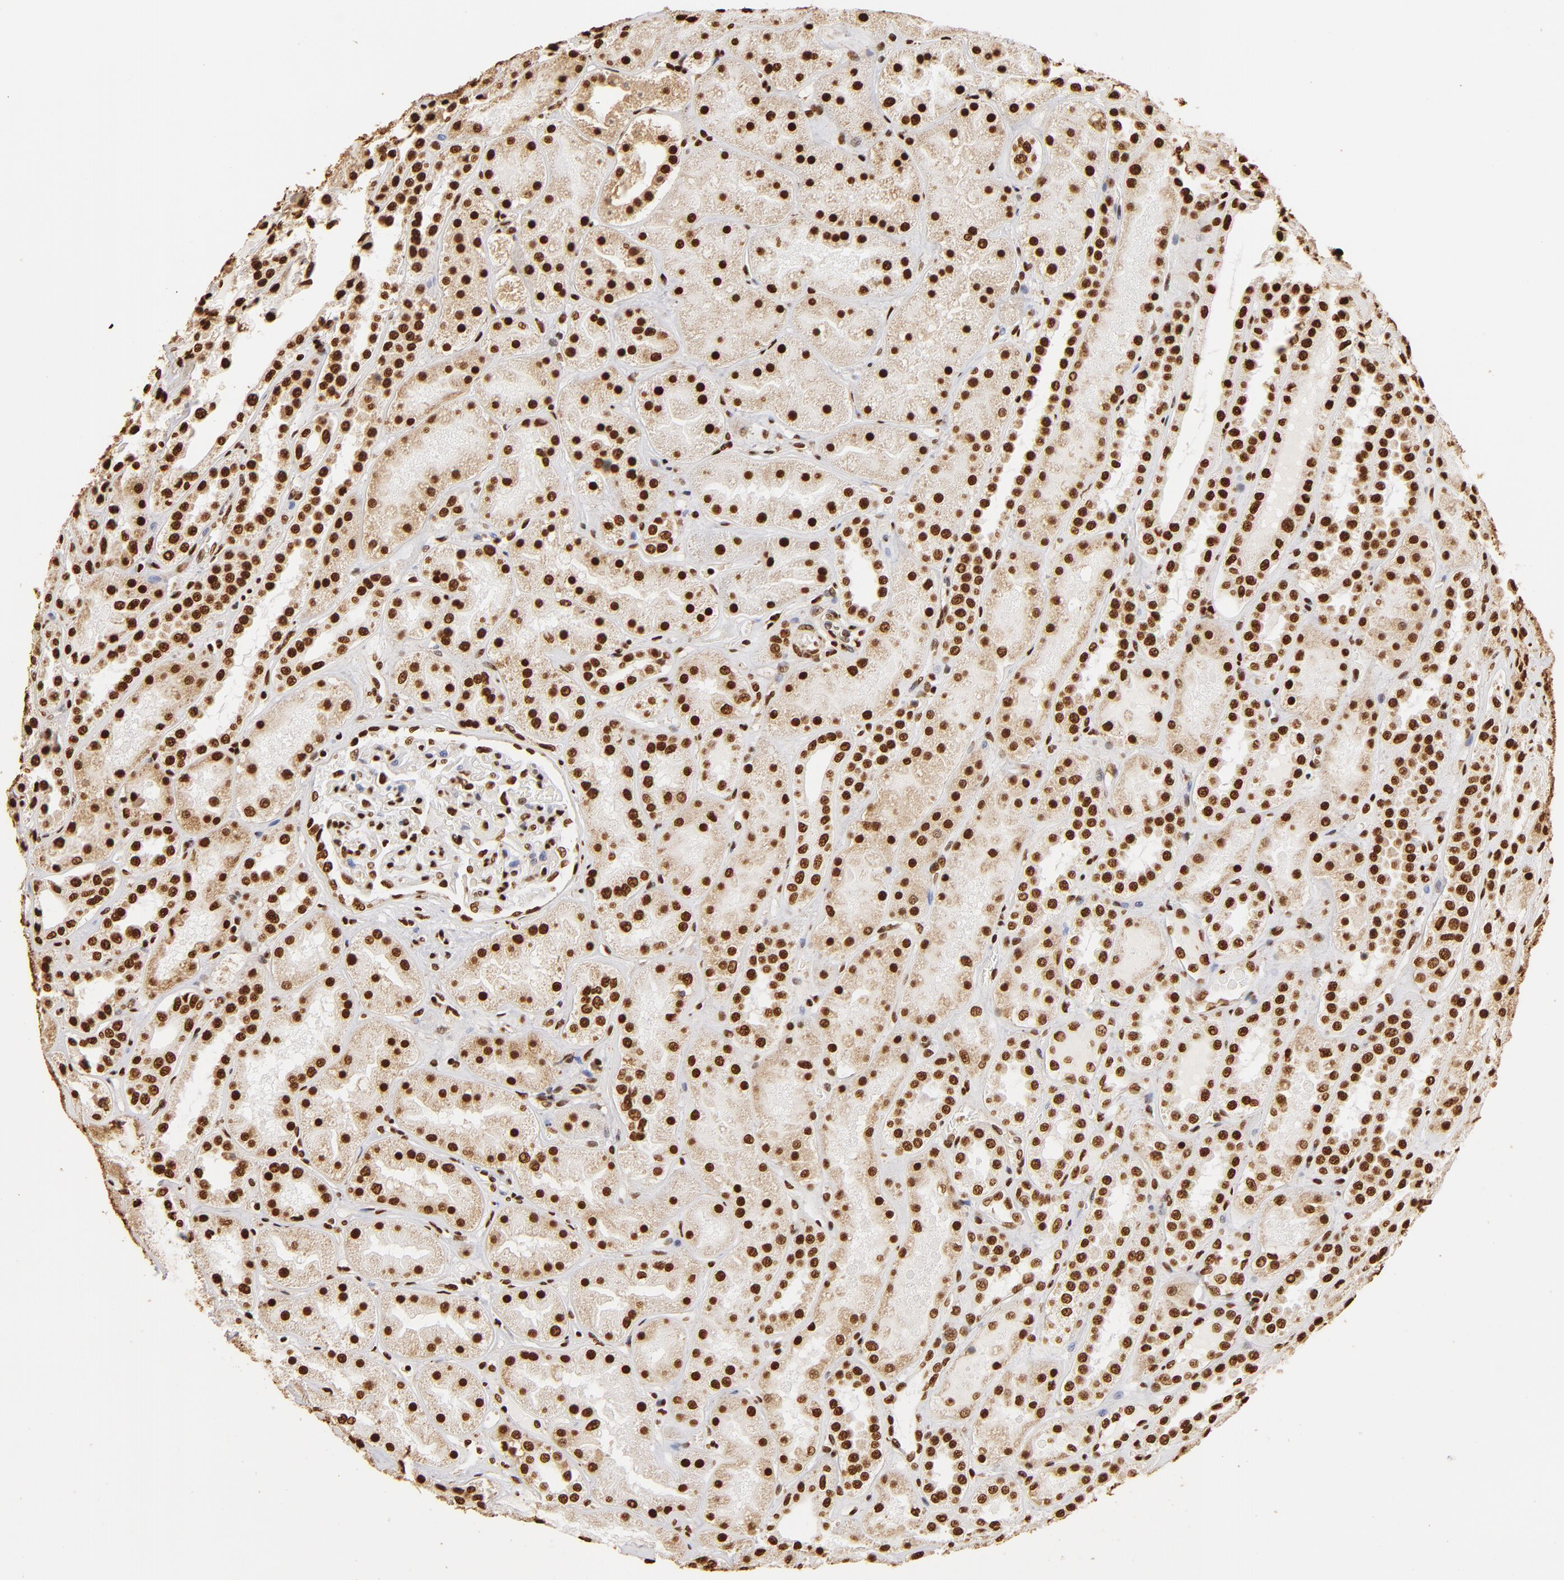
{"staining": {"intensity": "strong", "quantity": "25%-75%", "location": "nuclear"}, "tissue": "kidney", "cell_type": "Cells in glomeruli", "image_type": "normal", "snomed": [{"axis": "morphology", "description": "Normal tissue, NOS"}, {"axis": "topography", "description": "Kidney"}], "caption": "High-magnification brightfield microscopy of normal kidney stained with DAB (3,3'-diaminobenzidine) (brown) and counterstained with hematoxylin (blue). cells in glomeruli exhibit strong nuclear expression is appreciated in approximately25%-75% of cells. Using DAB (3,3'-diaminobenzidine) (brown) and hematoxylin (blue) stains, captured at high magnification using brightfield microscopy.", "gene": "ILF3", "patient": {"sex": "male", "age": 28}}